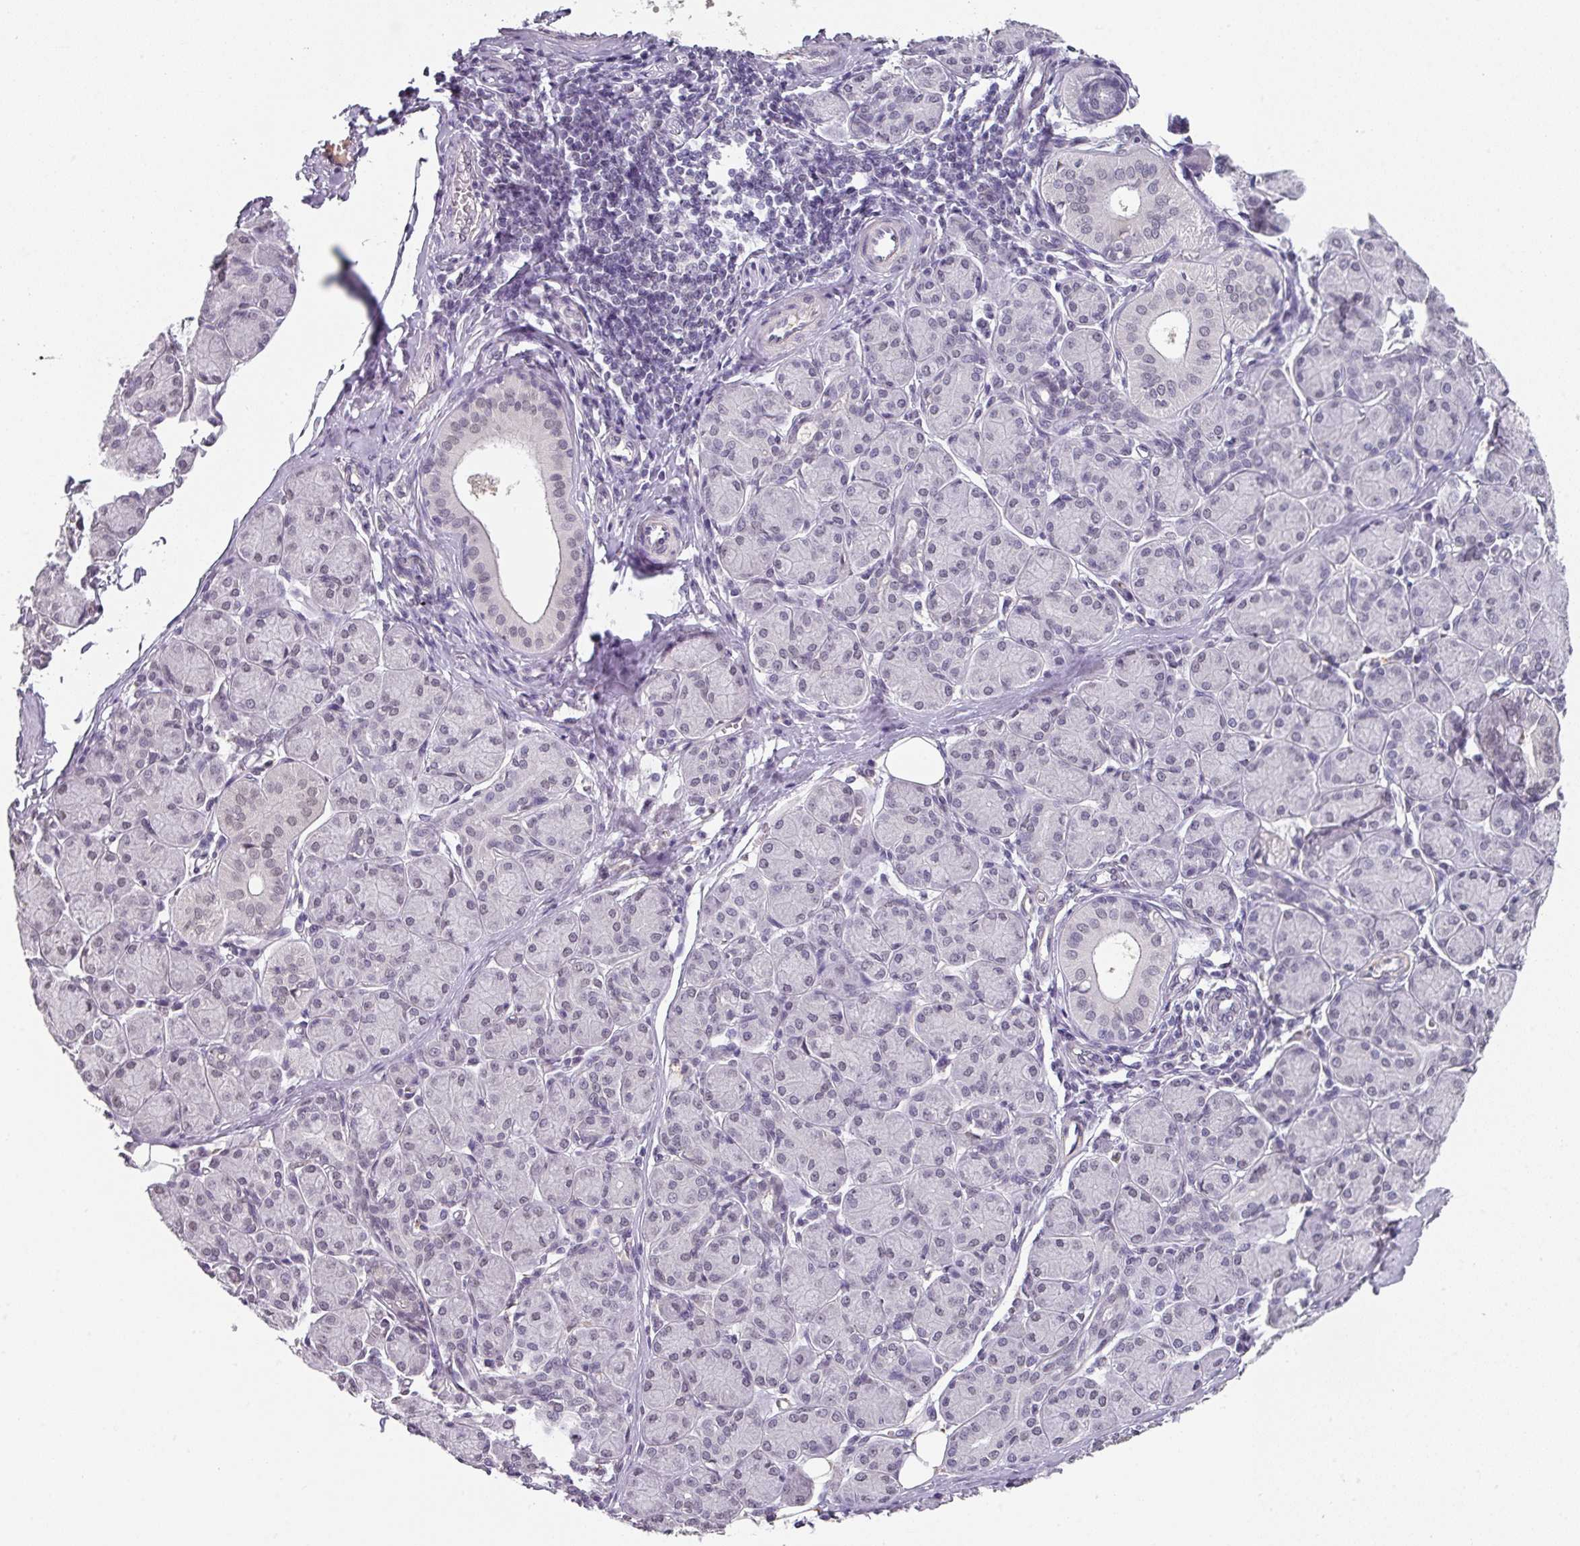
{"staining": {"intensity": "weak", "quantity": "25%-75%", "location": "nuclear"}, "tissue": "salivary gland", "cell_type": "Glandular cells", "image_type": "normal", "snomed": [{"axis": "morphology", "description": "Normal tissue, NOS"}, {"axis": "morphology", "description": "Inflammation, NOS"}, {"axis": "topography", "description": "Lymph node"}, {"axis": "topography", "description": "Salivary gland"}], "caption": "Protein analysis of normal salivary gland reveals weak nuclear expression in about 25%-75% of glandular cells. The protein is shown in brown color, while the nuclei are stained blue.", "gene": "C1QB", "patient": {"sex": "male", "age": 3}}